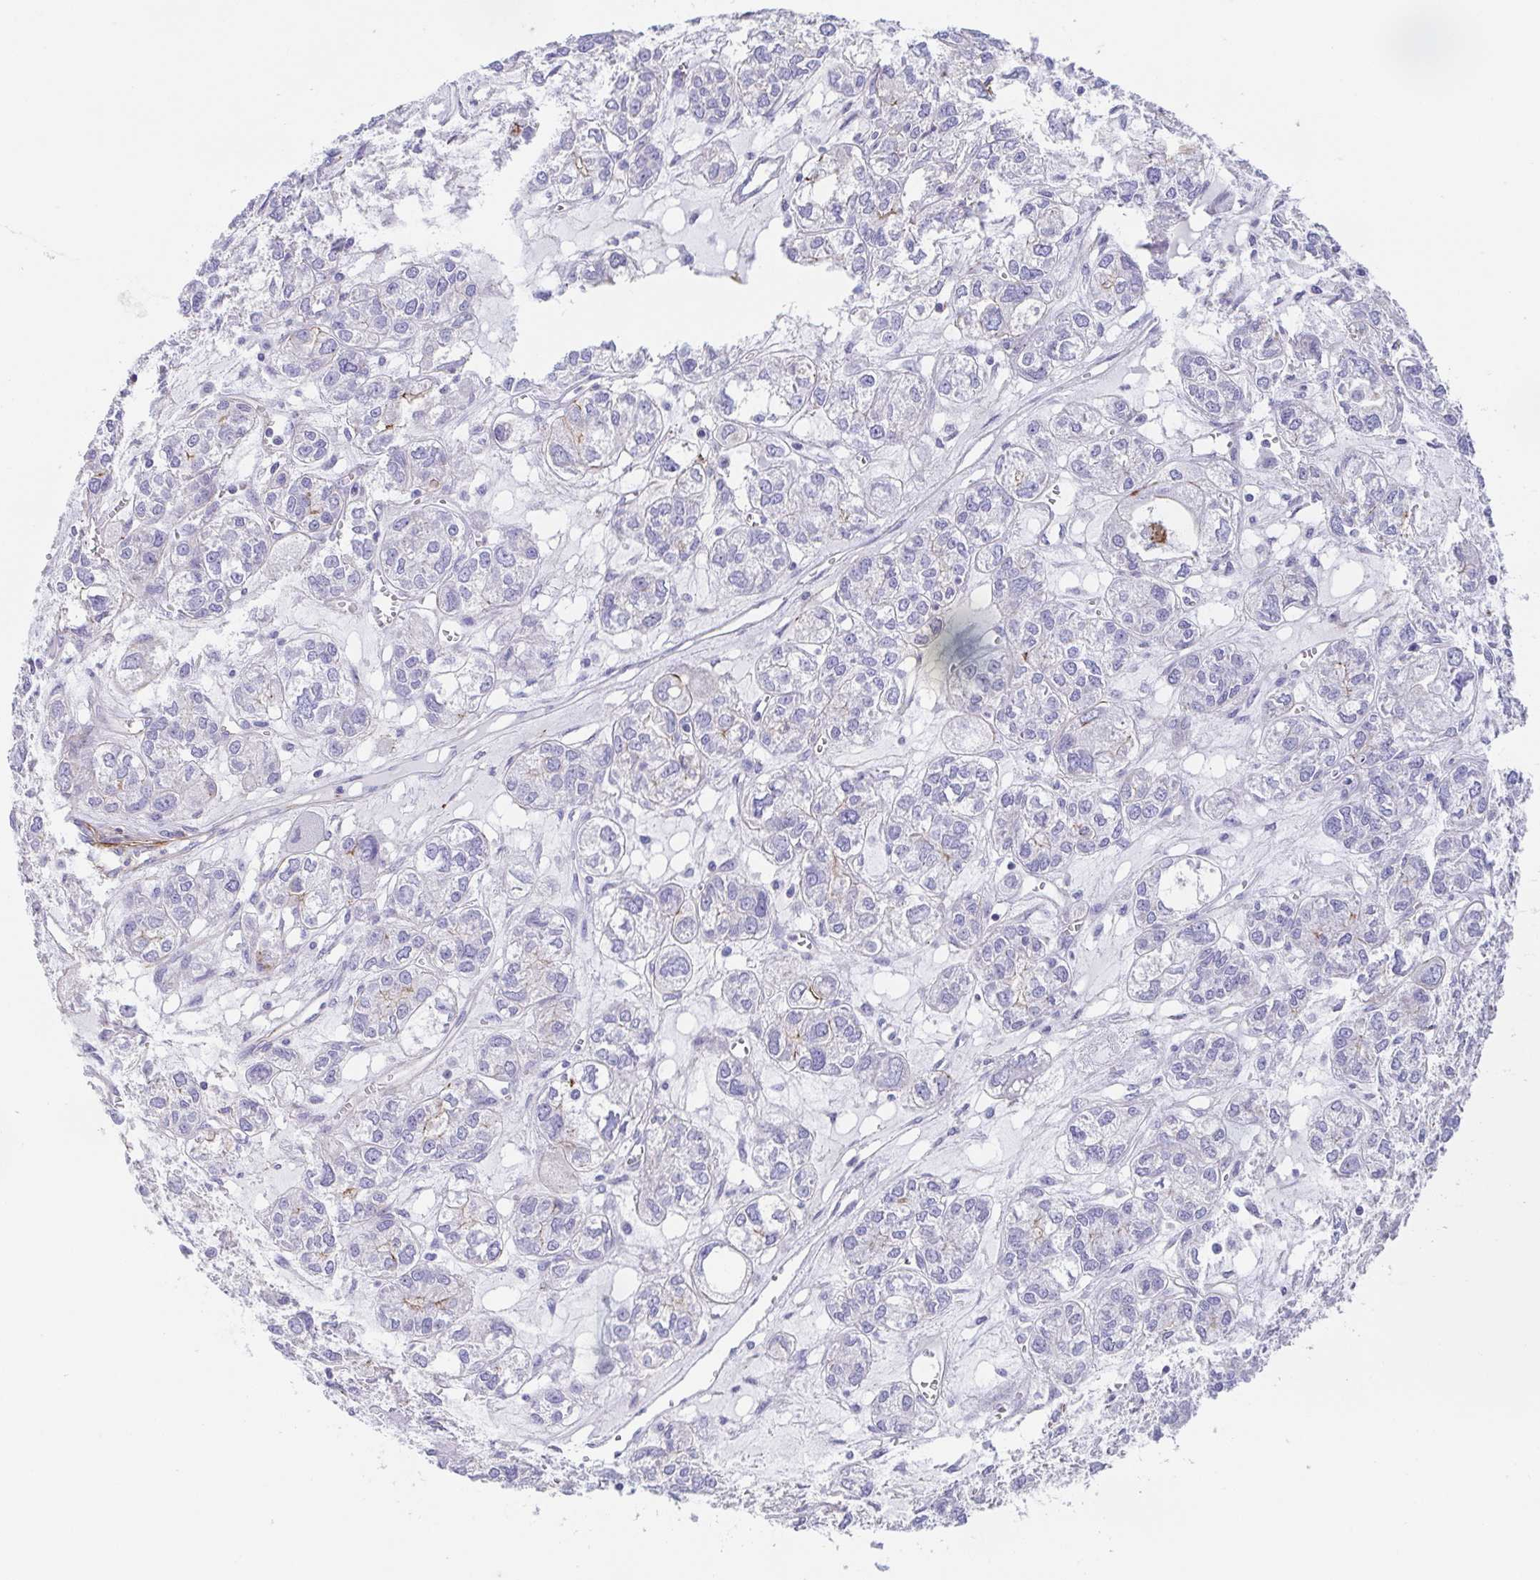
{"staining": {"intensity": "negative", "quantity": "none", "location": "none"}, "tissue": "ovarian cancer", "cell_type": "Tumor cells", "image_type": "cancer", "snomed": [{"axis": "morphology", "description": "Carcinoma, endometroid"}, {"axis": "topography", "description": "Ovary"}], "caption": "An immunohistochemistry image of ovarian cancer (endometroid carcinoma) is shown. There is no staining in tumor cells of ovarian cancer (endometroid carcinoma). (DAB IHC visualized using brightfield microscopy, high magnification).", "gene": "TRAM2", "patient": {"sex": "female", "age": 64}}